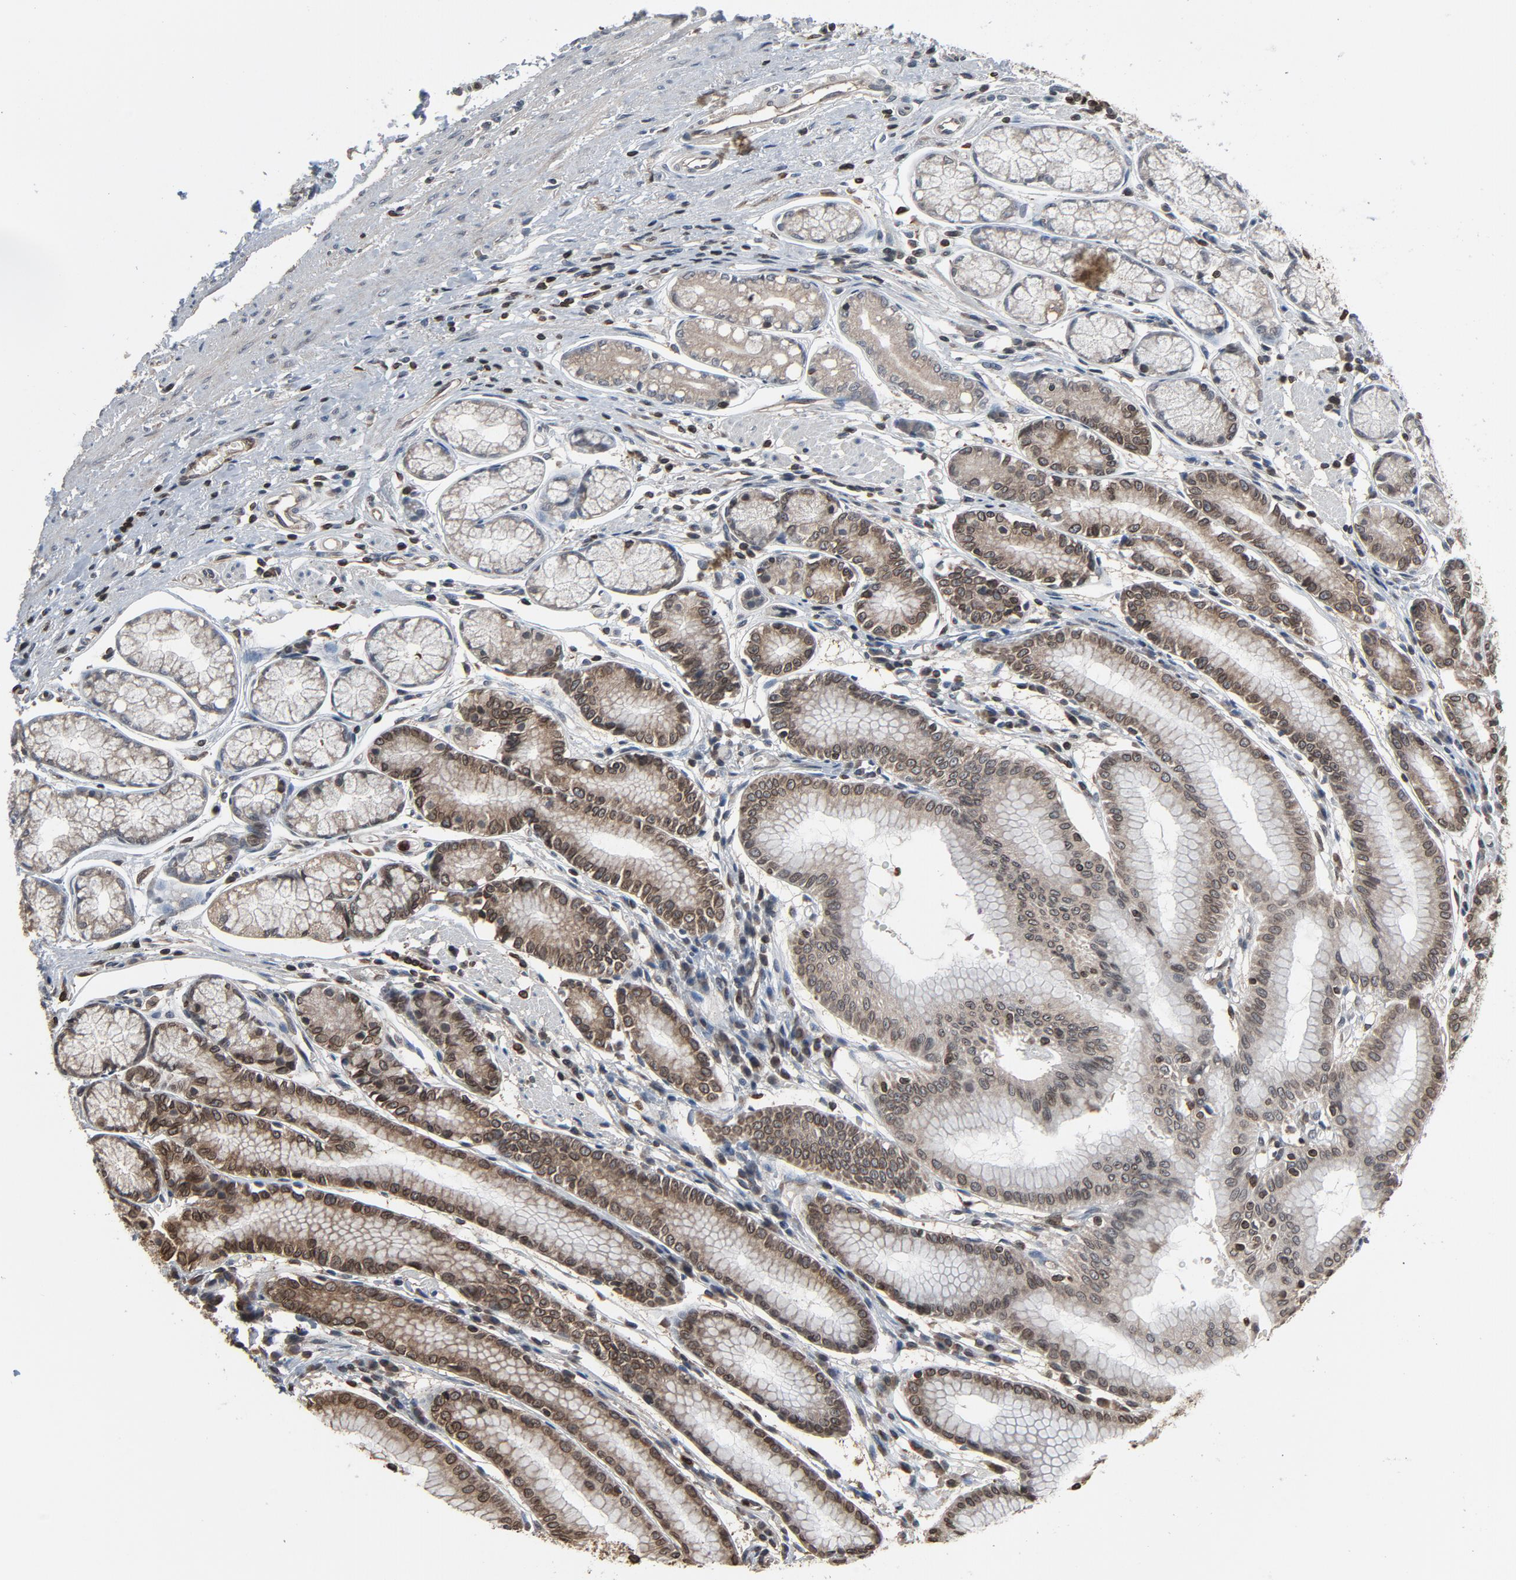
{"staining": {"intensity": "moderate", "quantity": "<25%", "location": "cytoplasmic/membranous,nuclear"}, "tissue": "stomach", "cell_type": "Glandular cells", "image_type": "normal", "snomed": [{"axis": "morphology", "description": "Normal tissue, NOS"}, {"axis": "morphology", "description": "Inflammation, NOS"}, {"axis": "topography", "description": "Stomach, lower"}], "caption": "A histopathology image showing moderate cytoplasmic/membranous,nuclear positivity in approximately <25% of glandular cells in normal stomach, as visualized by brown immunohistochemical staining.", "gene": "UBE2D1", "patient": {"sex": "male", "age": 59}}